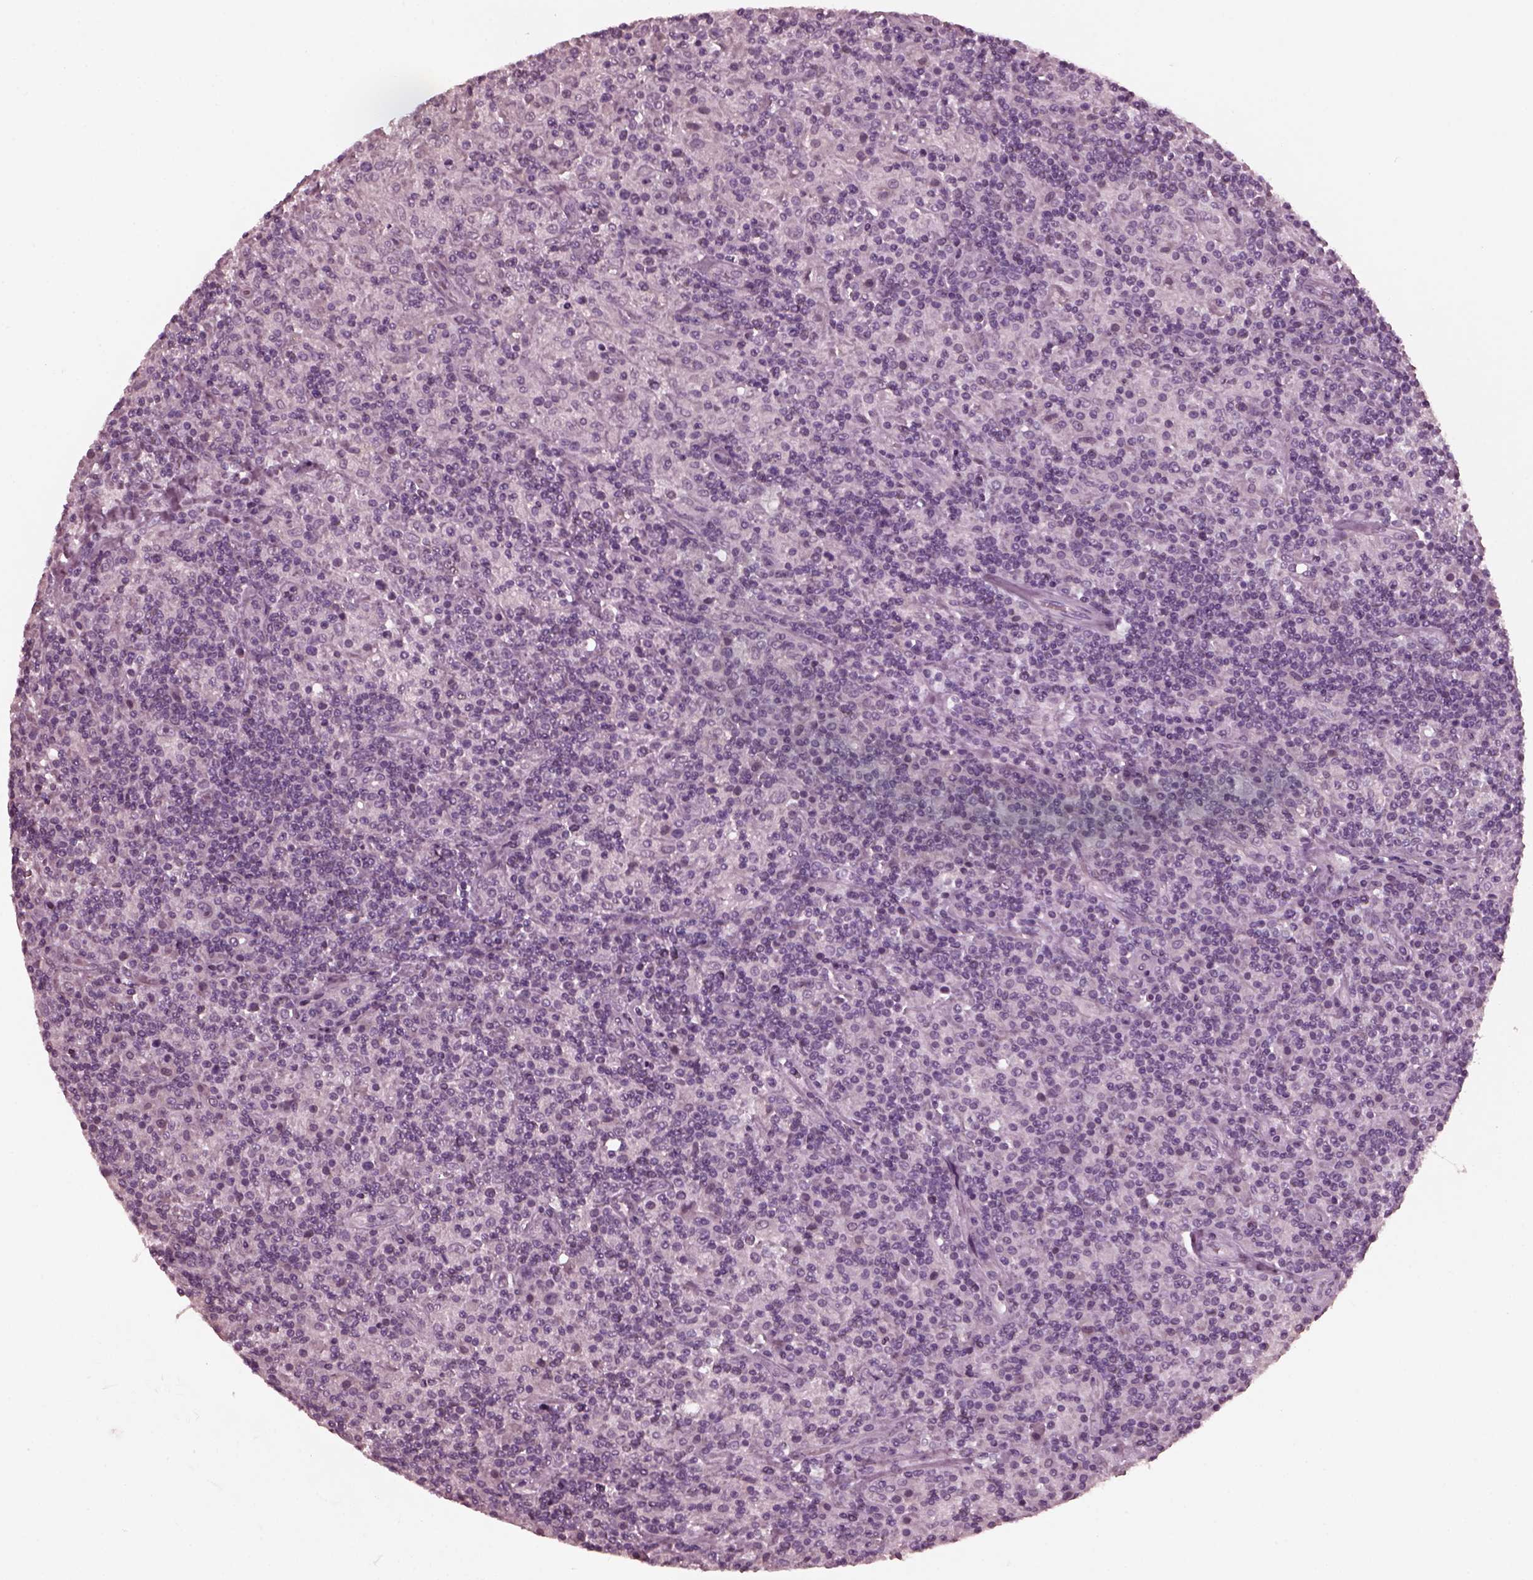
{"staining": {"intensity": "negative", "quantity": "none", "location": "none"}, "tissue": "lymphoma", "cell_type": "Tumor cells", "image_type": "cancer", "snomed": [{"axis": "morphology", "description": "Hodgkin's disease, NOS"}, {"axis": "topography", "description": "Lymph node"}], "caption": "Tumor cells are negative for brown protein staining in Hodgkin's disease.", "gene": "CGA", "patient": {"sex": "male", "age": 70}}